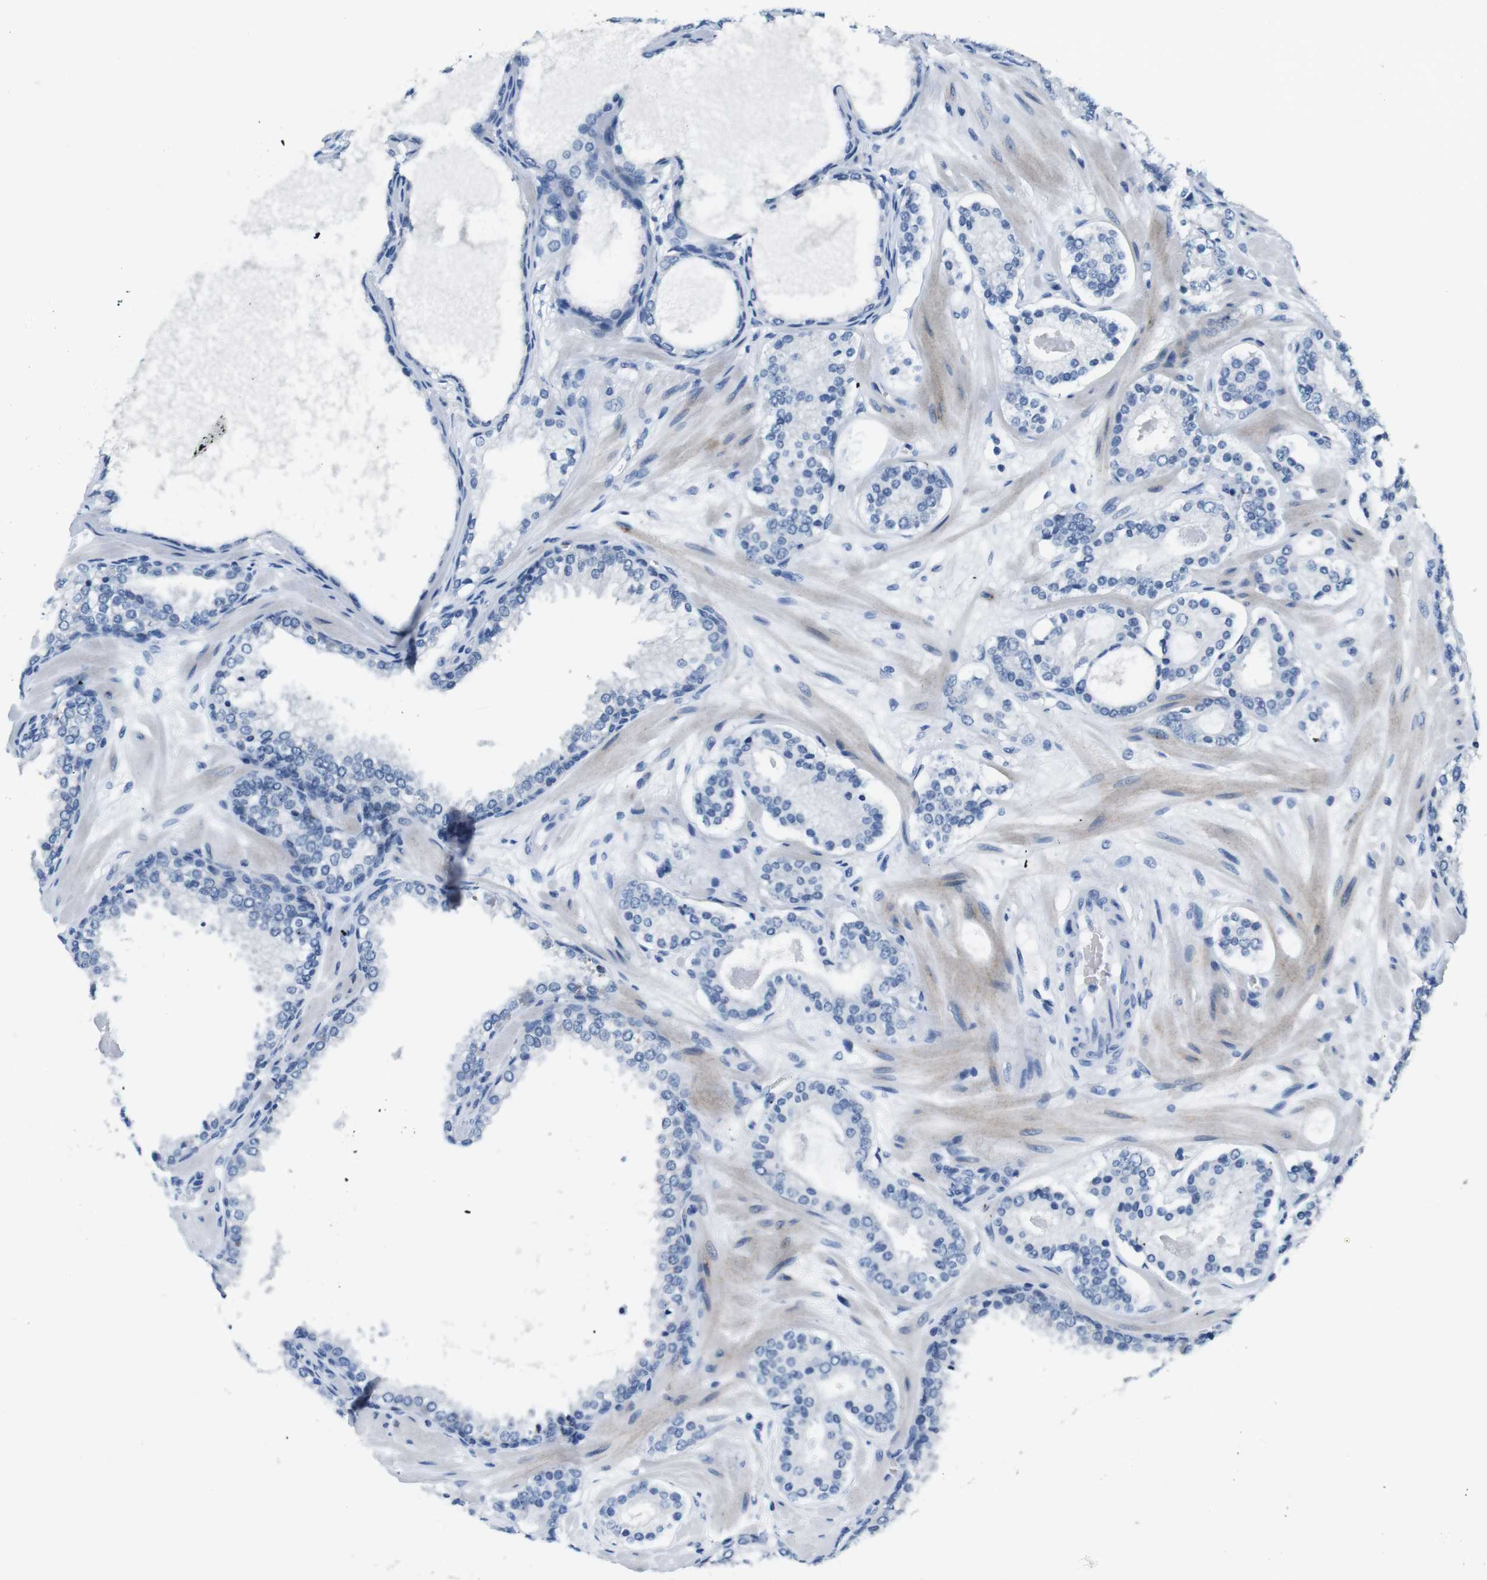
{"staining": {"intensity": "negative", "quantity": "none", "location": "none"}, "tissue": "prostate cancer", "cell_type": "Tumor cells", "image_type": "cancer", "snomed": [{"axis": "morphology", "description": "Adenocarcinoma, Low grade"}, {"axis": "topography", "description": "Prostate"}], "caption": "Prostate cancer (adenocarcinoma (low-grade)) stained for a protein using immunohistochemistry (IHC) shows no expression tumor cells.", "gene": "TFAP2C", "patient": {"sex": "male", "age": 63}}